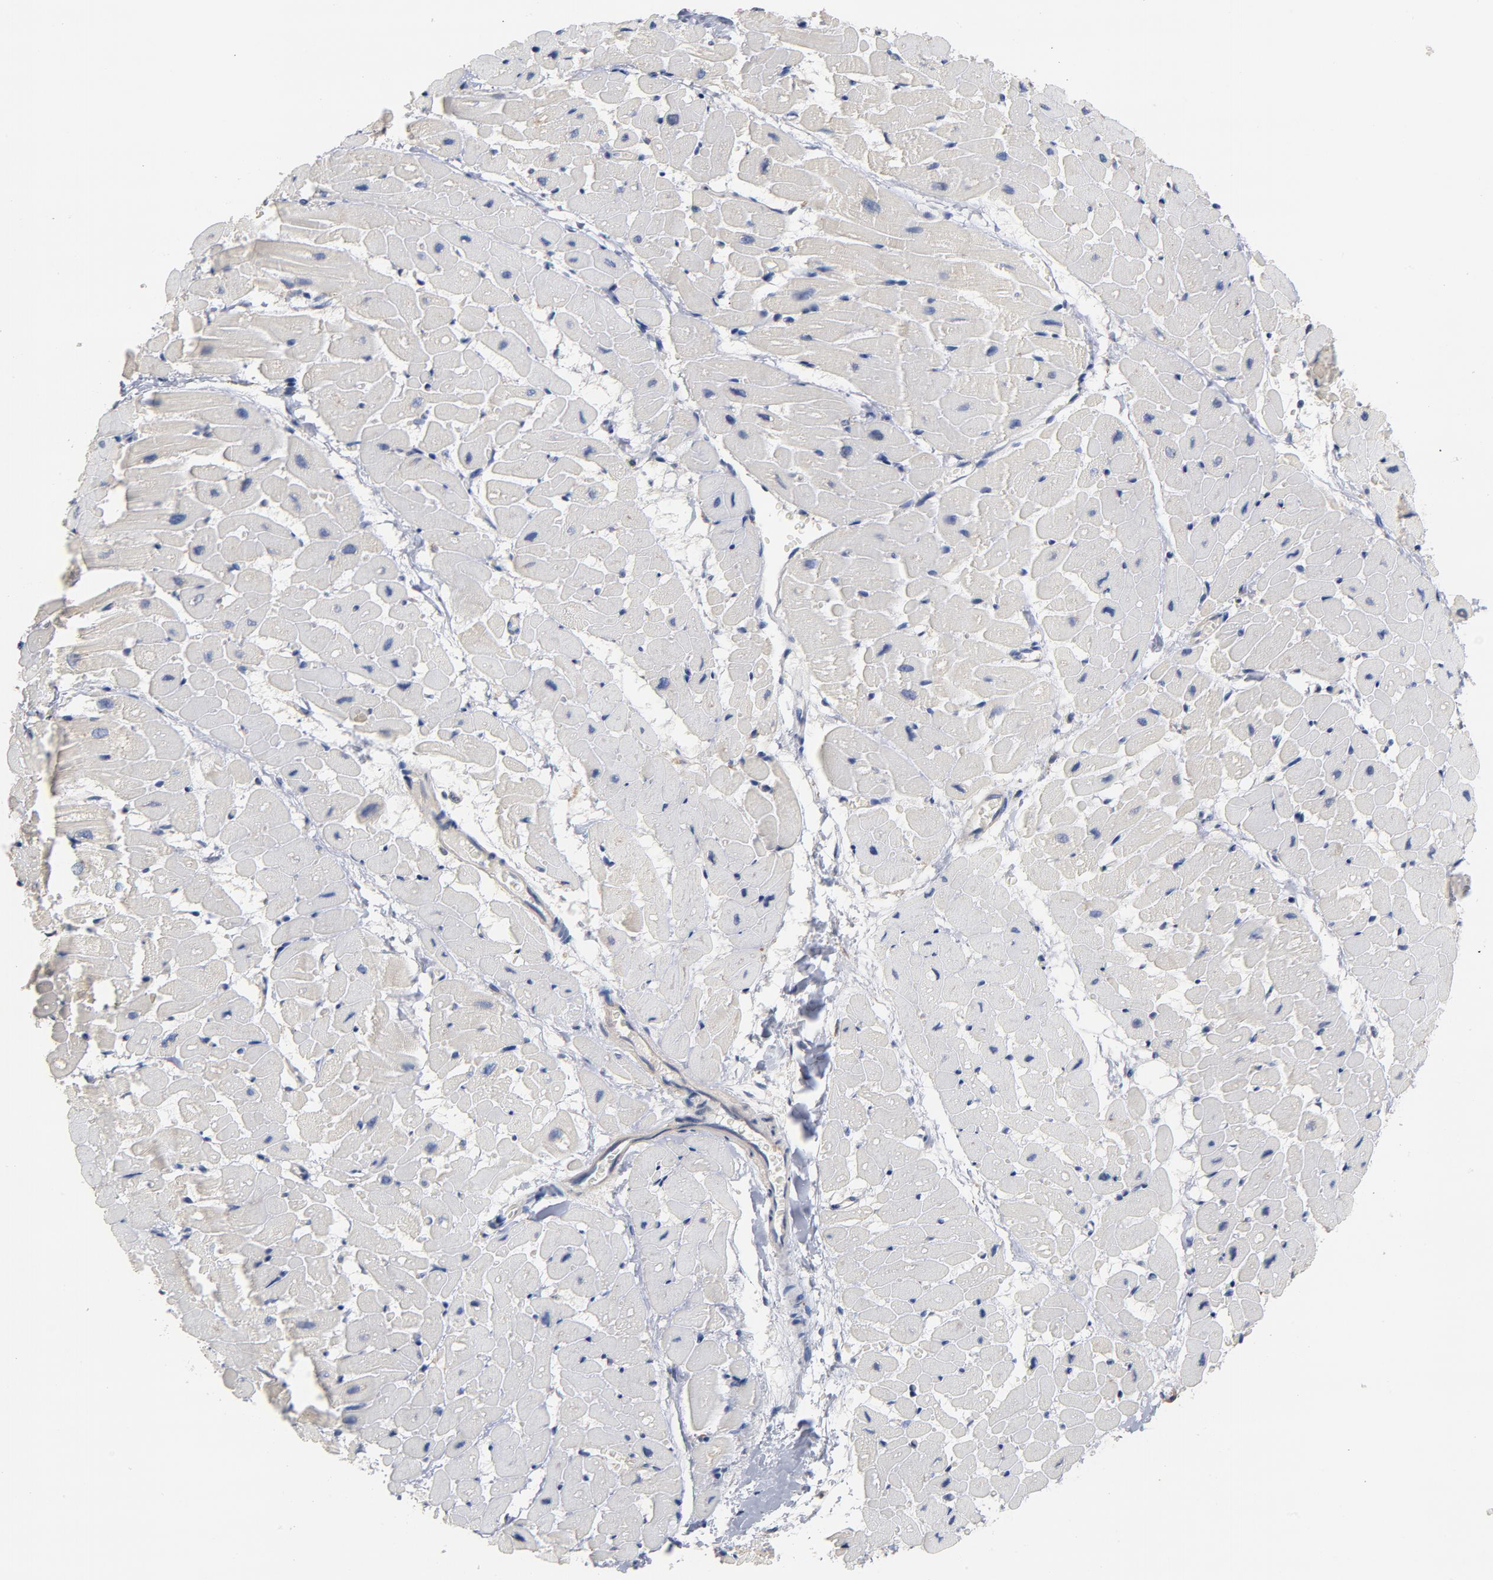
{"staining": {"intensity": "negative", "quantity": "none", "location": "none"}, "tissue": "heart muscle", "cell_type": "Cardiomyocytes", "image_type": "normal", "snomed": [{"axis": "morphology", "description": "Normal tissue, NOS"}, {"axis": "topography", "description": "Heart"}], "caption": "This is a image of IHC staining of unremarkable heart muscle, which shows no expression in cardiomyocytes. The staining is performed using DAB brown chromogen with nuclei counter-stained in using hematoxylin.", "gene": "TLR4", "patient": {"sex": "male", "age": 45}}